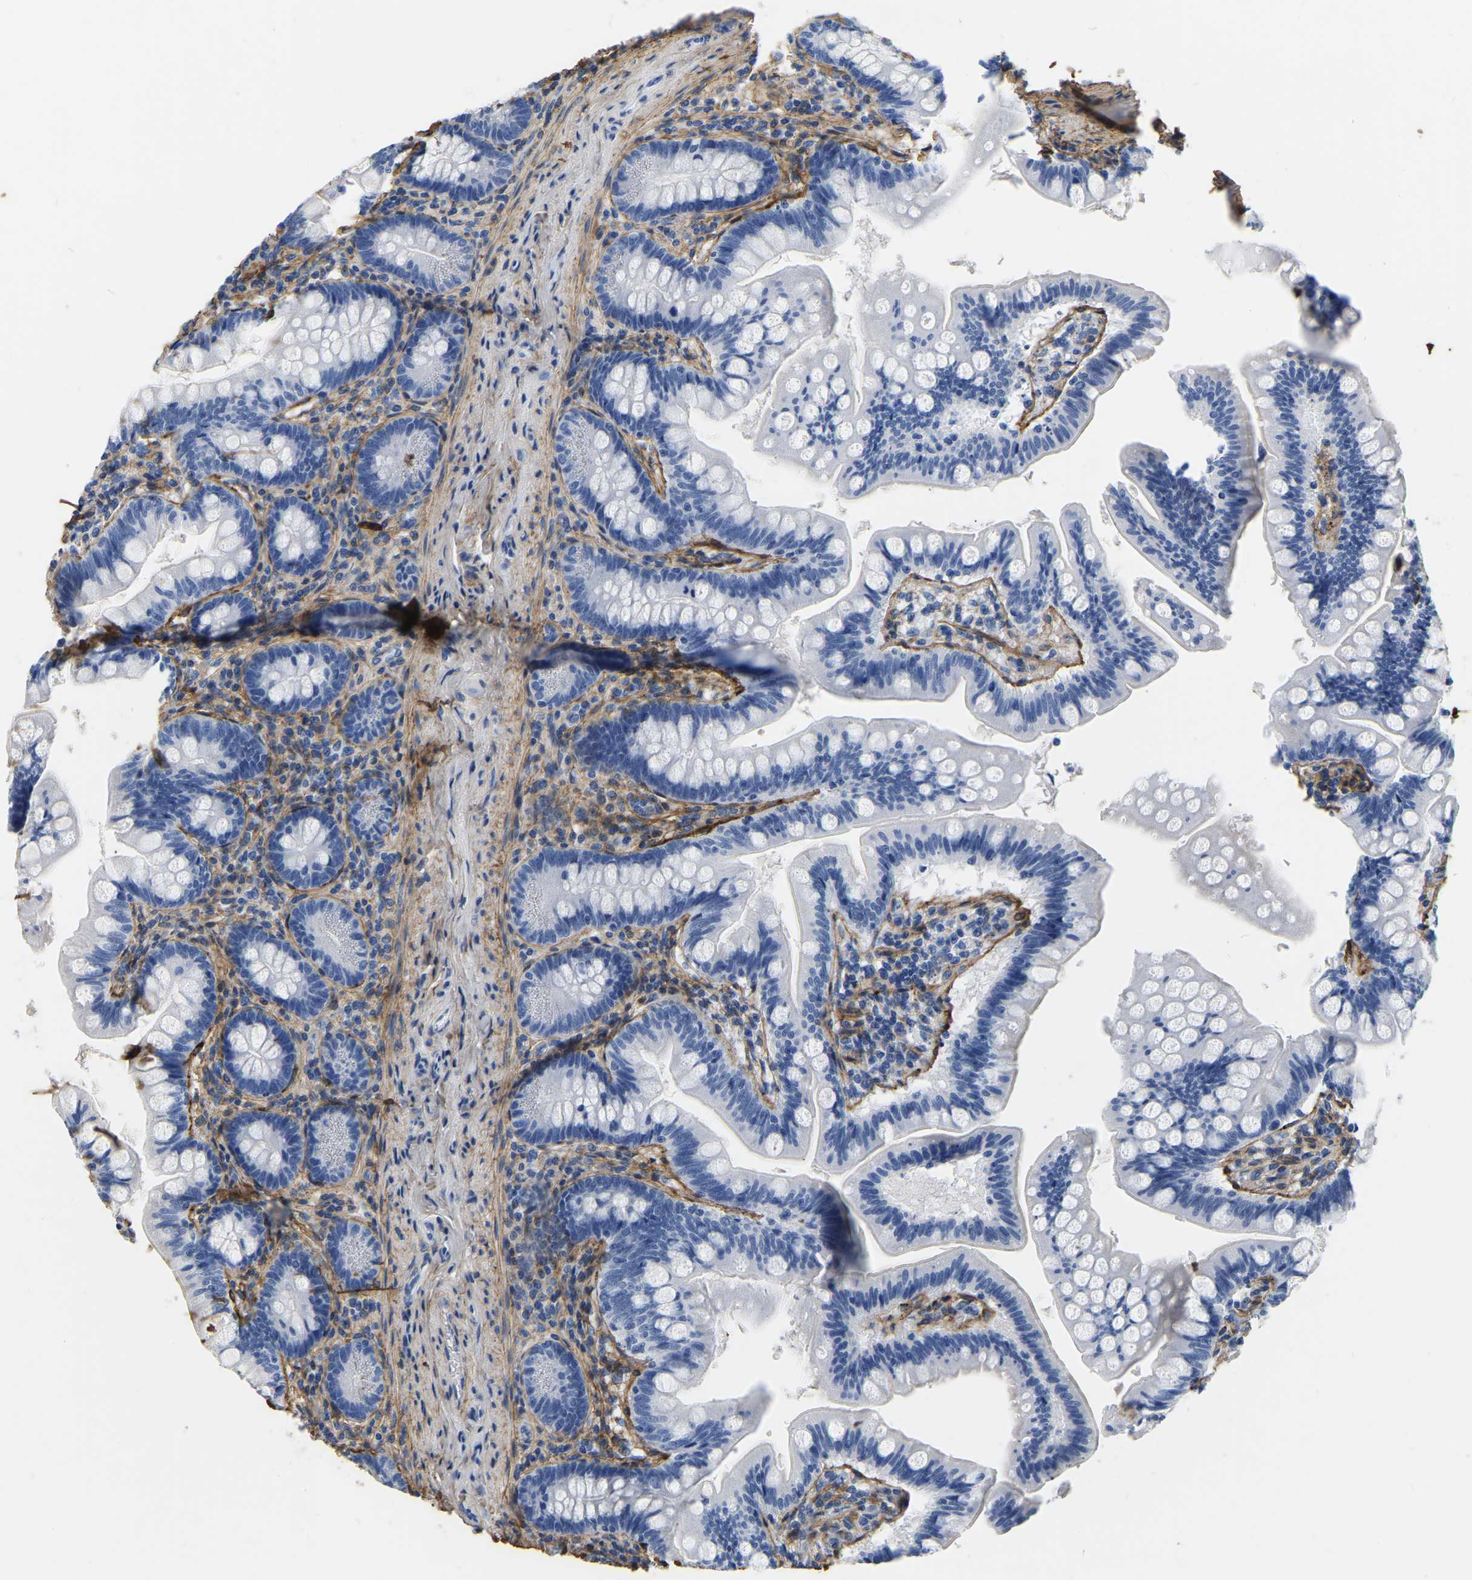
{"staining": {"intensity": "negative", "quantity": "none", "location": "none"}, "tissue": "small intestine", "cell_type": "Glandular cells", "image_type": "normal", "snomed": [{"axis": "morphology", "description": "Normal tissue, NOS"}, {"axis": "topography", "description": "Small intestine"}], "caption": "Protein analysis of benign small intestine demonstrates no significant expression in glandular cells.", "gene": "COL6A1", "patient": {"sex": "male", "age": 7}}